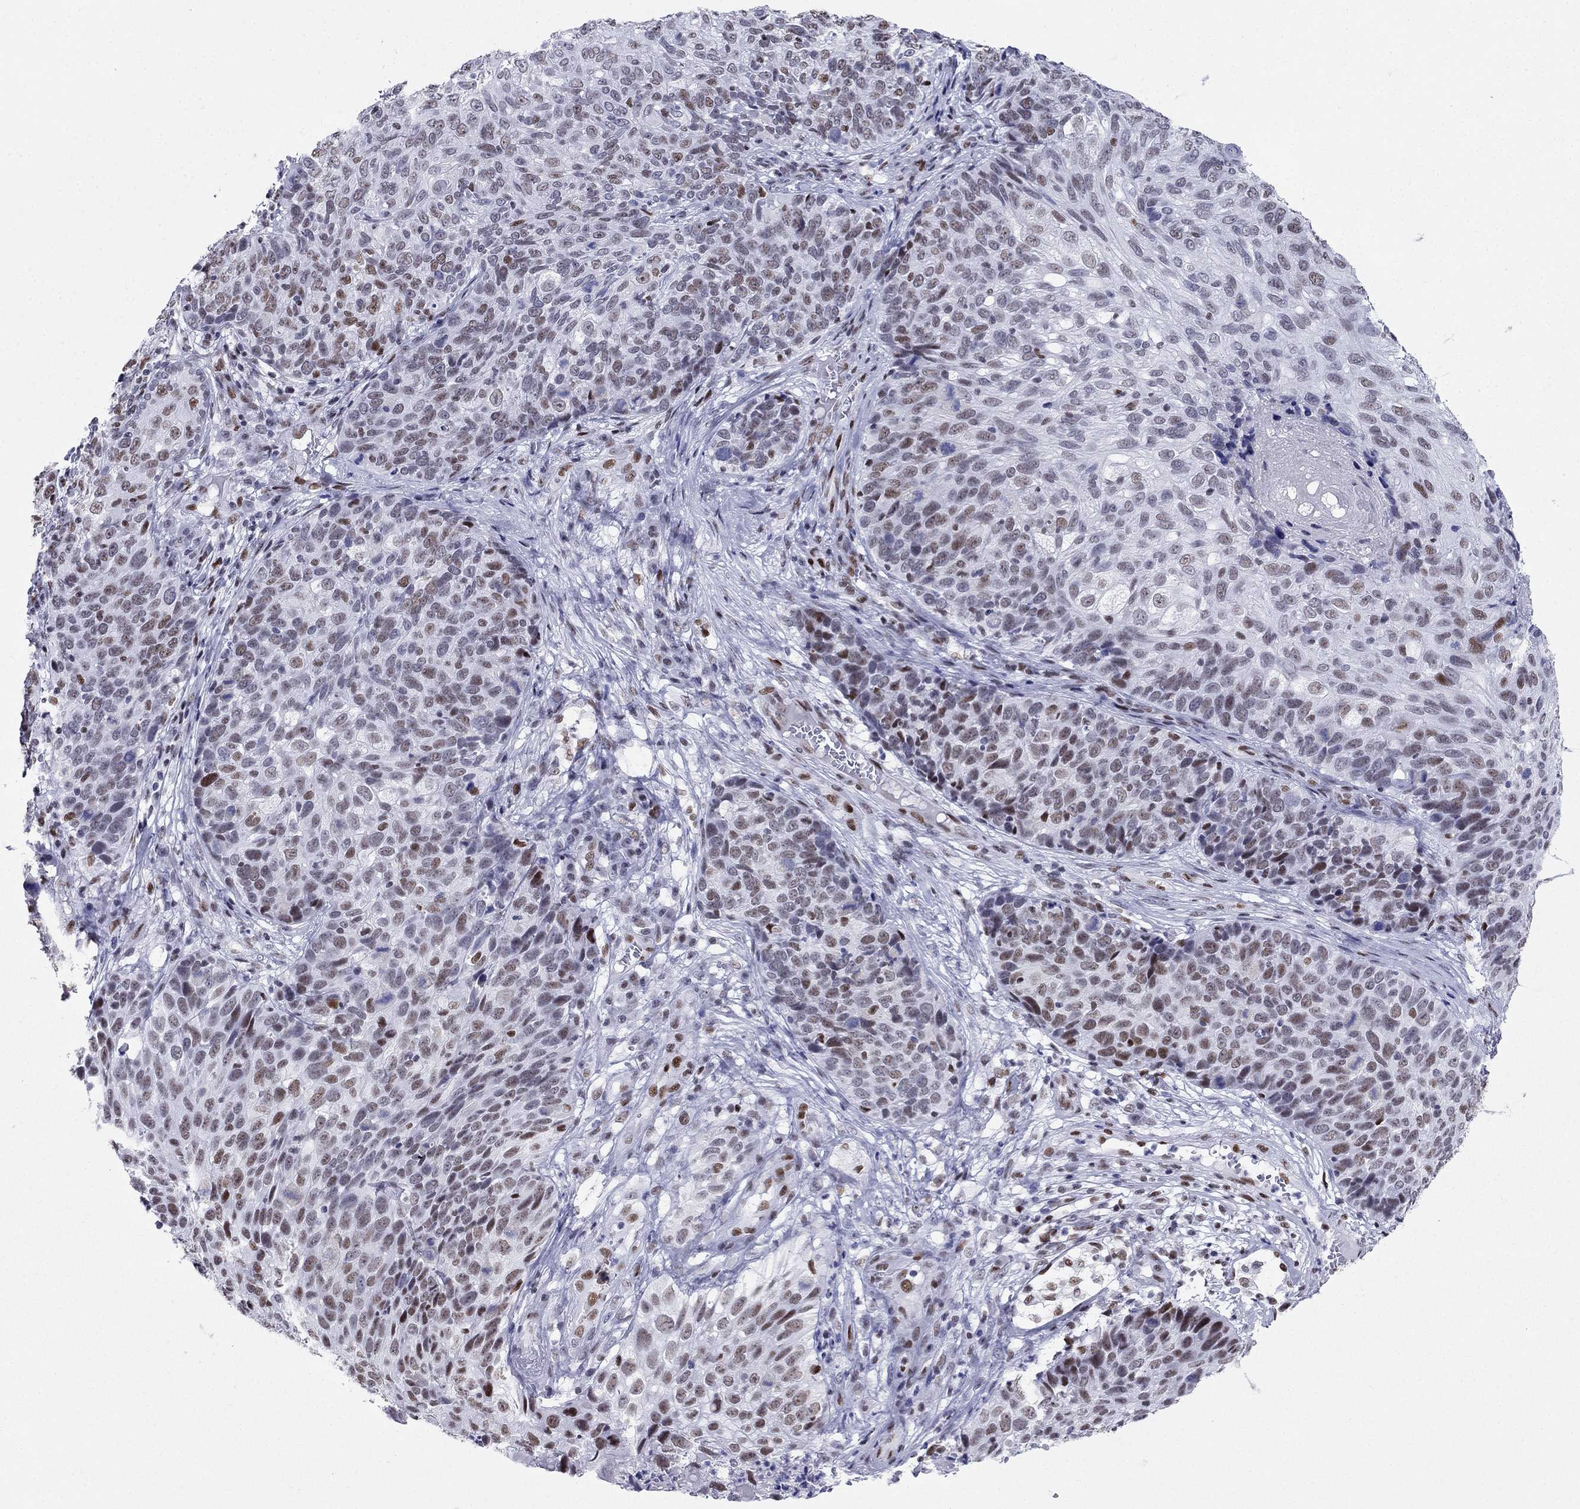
{"staining": {"intensity": "strong", "quantity": "<25%", "location": "nuclear"}, "tissue": "skin cancer", "cell_type": "Tumor cells", "image_type": "cancer", "snomed": [{"axis": "morphology", "description": "Squamous cell carcinoma, NOS"}, {"axis": "topography", "description": "Skin"}], "caption": "An image showing strong nuclear staining in approximately <25% of tumor cells in skin squamous cell carcinoma, as visualized by brown immunohistochemical staining.", "gene": "PPM1G", "patient": {"sex": "male", "age": 92}}